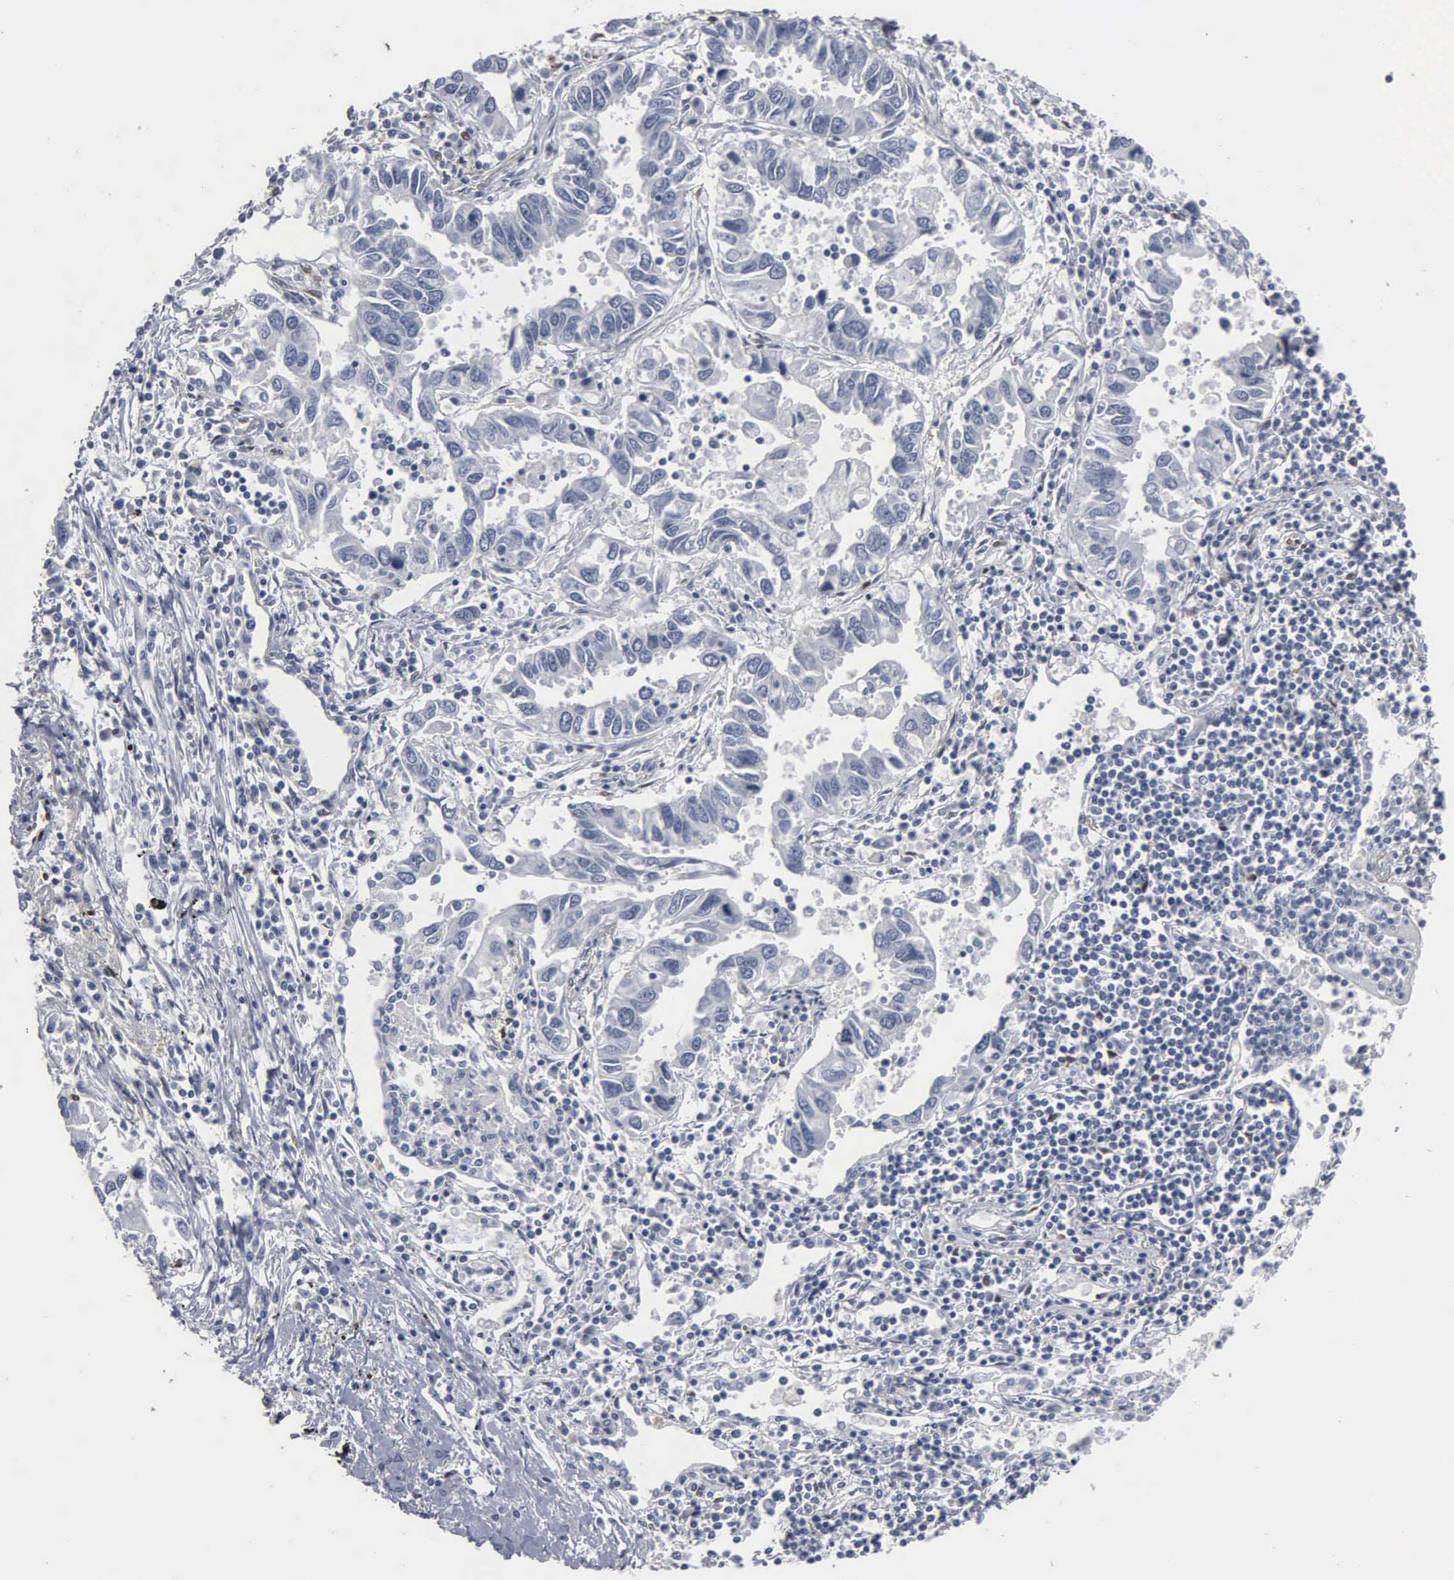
{"staining": {"intensity": "negative", "quantity": "none", "location": "none"}, "tissue": "lung cancer", "cell_type": "Tumor cells", "image_type": "cancer", "snomed": [{"axis": "morphology", "description": "Adenocarcinoma, NOS"}, {"axis": "topography", "description": "Lung"}], "caption": "Immunohistochemistry photomicrograph of neoplastic tissue: lung adenocarcinoma stained with DAB (3,3'-diaminobenzidine) shows no significant protein positivity in tumor cells.", "gene": "FGF2", "patient": {"sex": "male", "age": 48}}